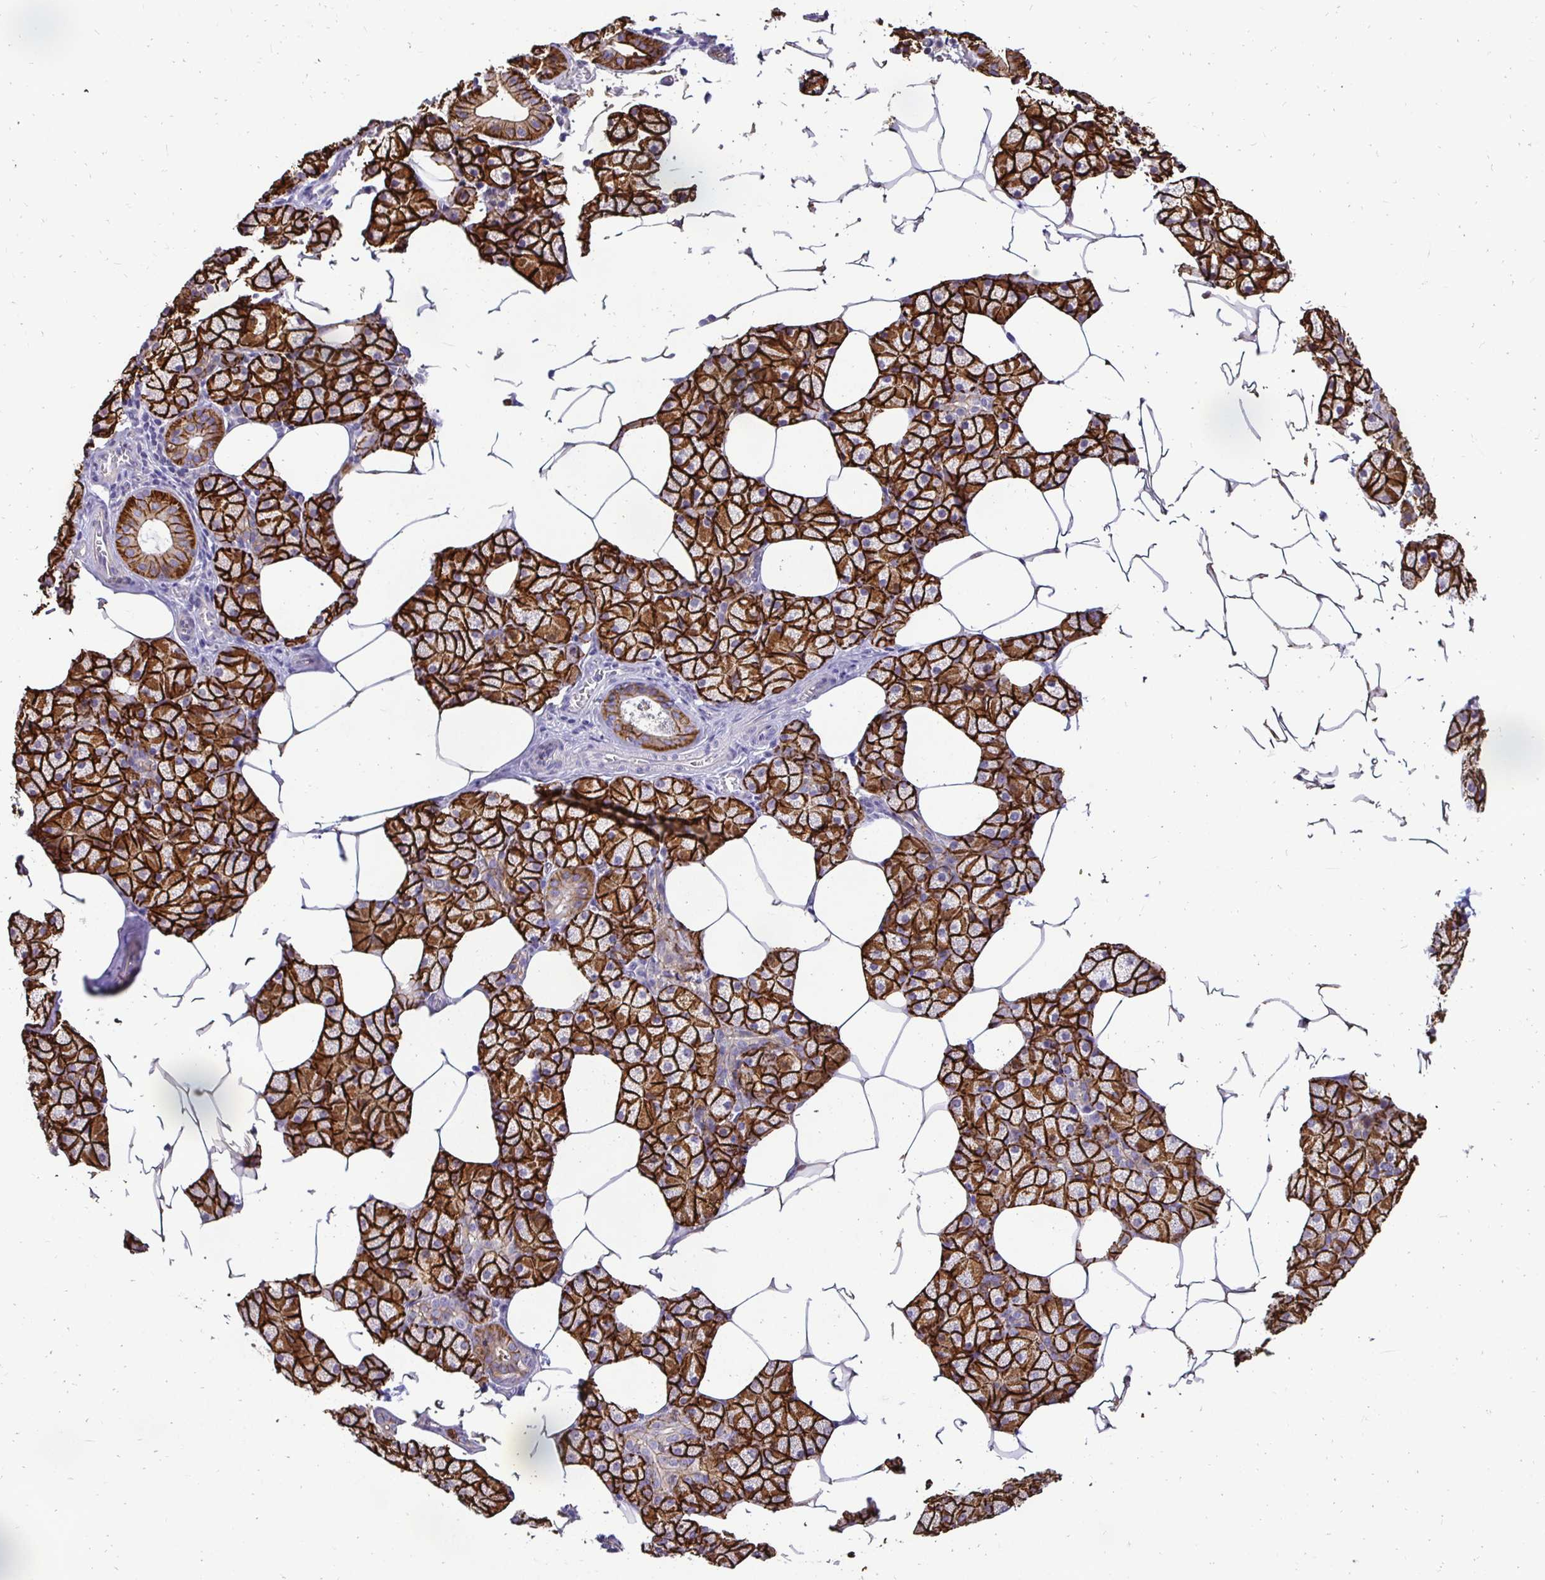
{"staining": {"intensity": "strong", "quantity": ">75%", "location": "cytoplasmic/membranous"}, "tissue": "salivary gland", "cell_type": "Glandular cells", "image_type": "normal", "snomed": [{"axis": "morphology", "description": "Normal tissue, NOS"}, {"axis": "topography", "description": "Salivary gland"}], "caption": "Salivary gland stained with a brown dye shows strong cytoplasmic/membranous positive positivity in approximately >75% of glandular cells.", "gene": "SLC9A1", "patient": {"sex": "female", "age": 43}}